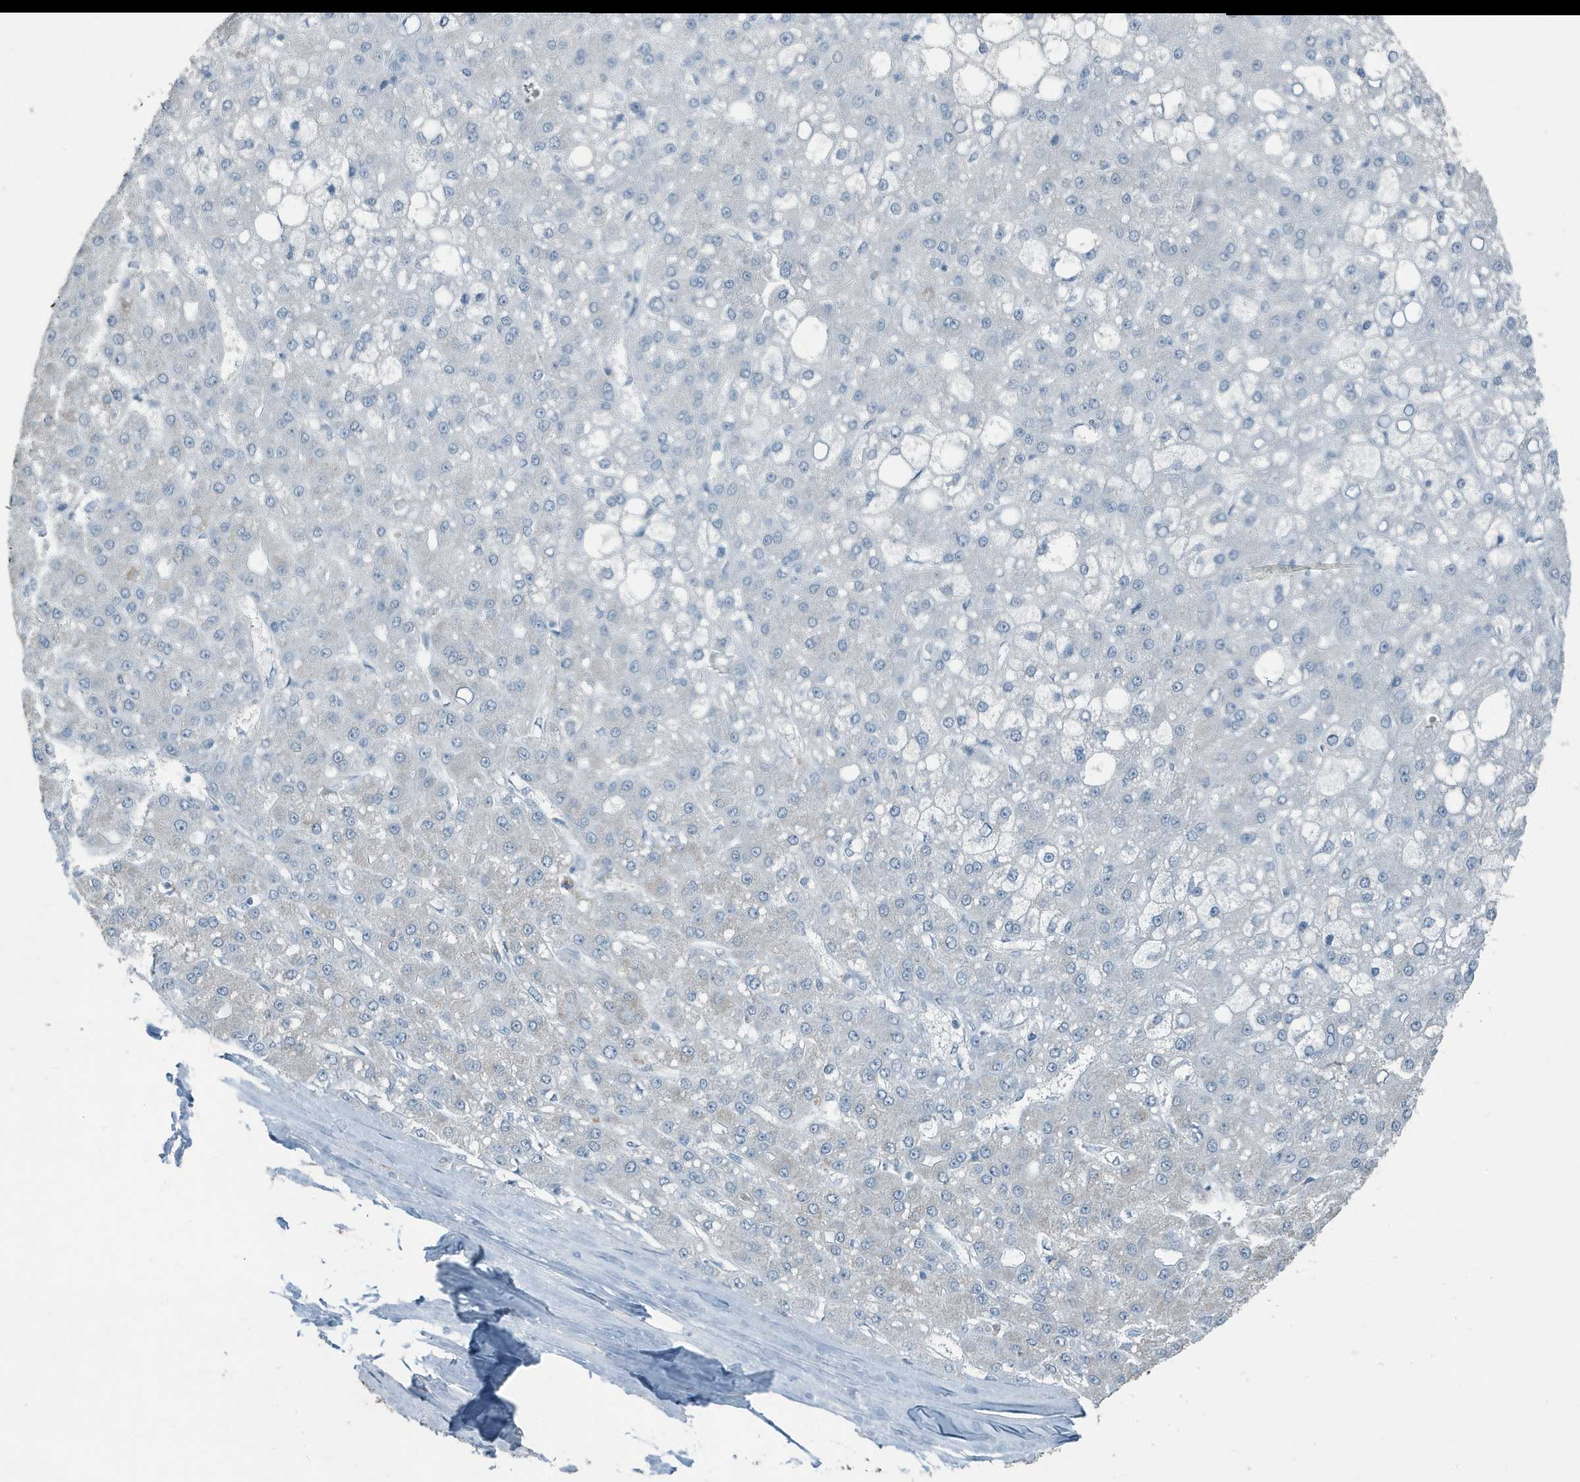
{"staining": {"intensity": "negative", "quantity": "none", "location": "none"}, "tissue": "liver cancer", "cell_type": "Tumor cells", "image_type": "cancer", "snomed": [{"axis": "morphology", "description": "Carcinoma, Hepatocellular, NOS"}, {"axis": "topography", "description": "Liver"}], "caption": "IHC image of human liver hepatocellular carcinoma stained for a protein (brown), which exhibits no expression in tumor cells.", "gene": "FAM162A", "patient": {"sex": "male", "age": 67}}